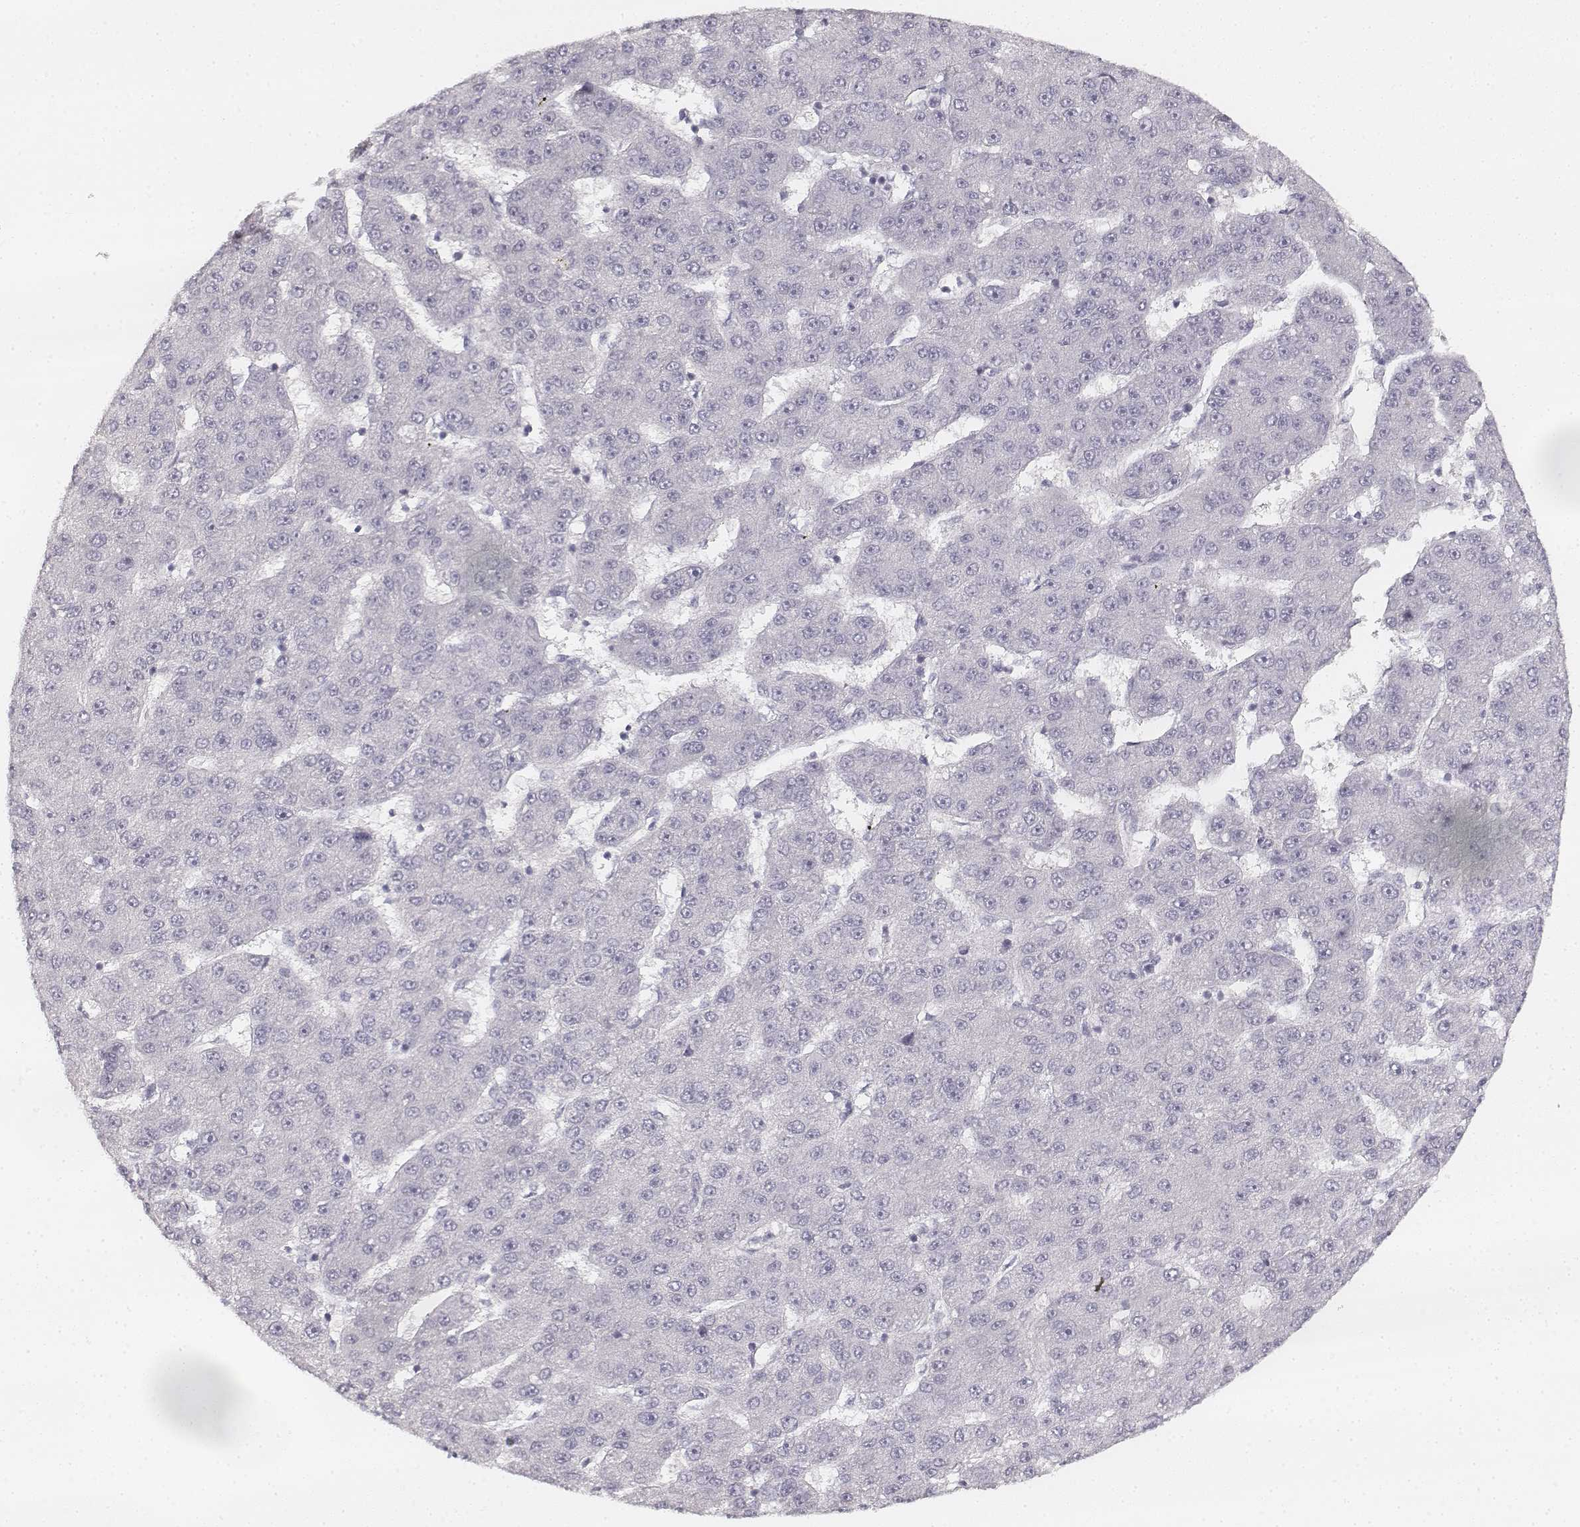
{"staining": {"intensity": "negative", "quantity": "none", "location": "none"}, "tissue": "liver cancer", "cell_type": "Tumor cells", "image_type": "cancer", "snomed": [{"axis": "morphology", "description": "Carcinoma, Hepatocellular, NOS"}, {"axis": "topography", "description": "Liver"}], "caption": "A high-resolution image shows immunohistochemistry (IHC) staining of liver hepatocellular carcinoma, which exhibits no significant expression in tumor cells. (DAB immunohistochemistry (IHC) visualized using brightfield microscopy, high magnification).", "gene": "DSG4", "patient": {"sex": "male", "age": 67}}